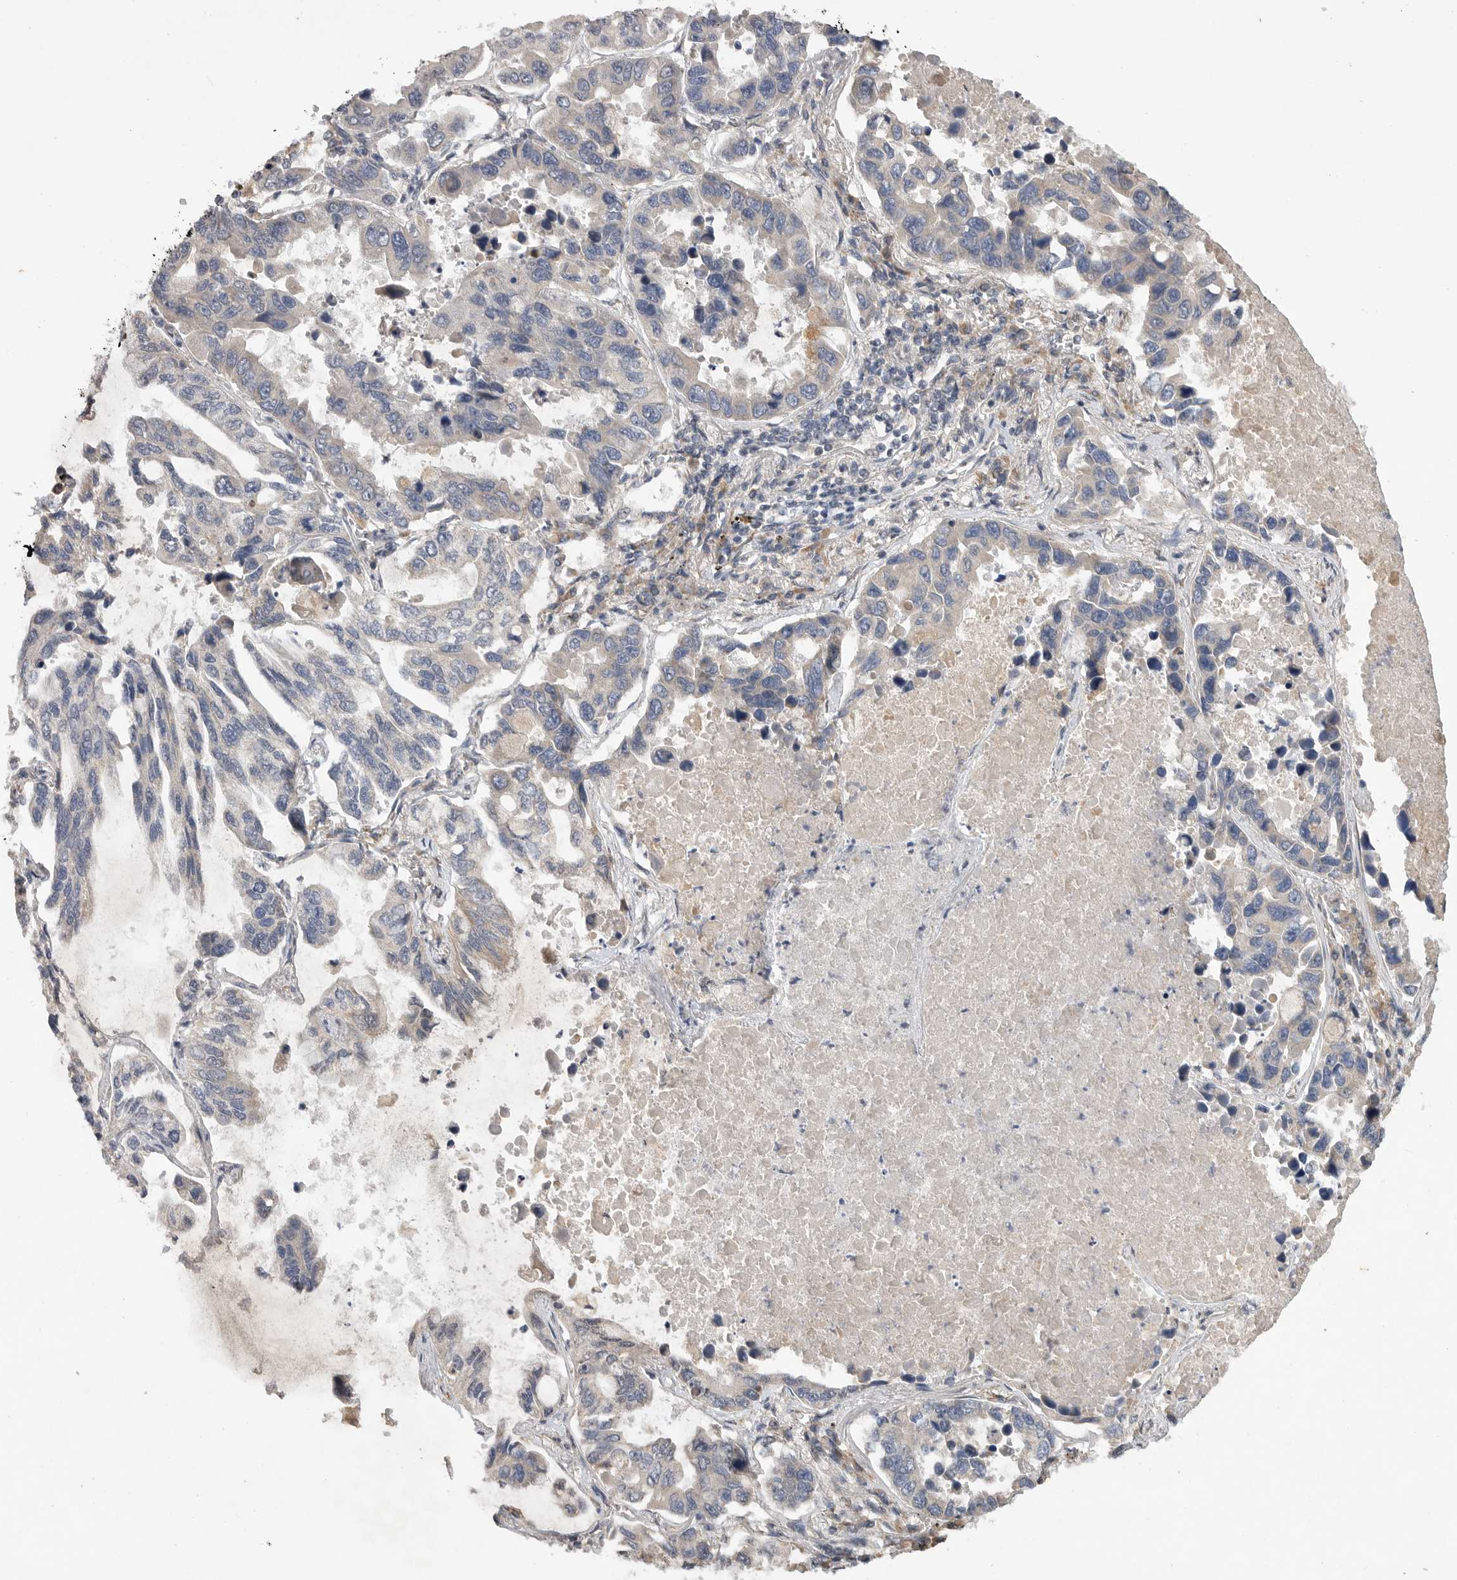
{"staining": {"intensity": "weak", "quantity": "<25%", "location": "cytoplasmic/membranous"}, "tissue": "lung cancer", "cell_type": "Tumor cells", "image_type": "cancer", "snomed": [{"axis": "morphology", "description": "Adenocarcinoma, NOS"}, {"axis": "topography", "description": "Lung"}], "caption": "DAB immunohistochemical staining of lung cancer reveals no significant expression in tumor cells.", "gene": "EDEM3", "patient": {"sex": "male", "age": 64}}